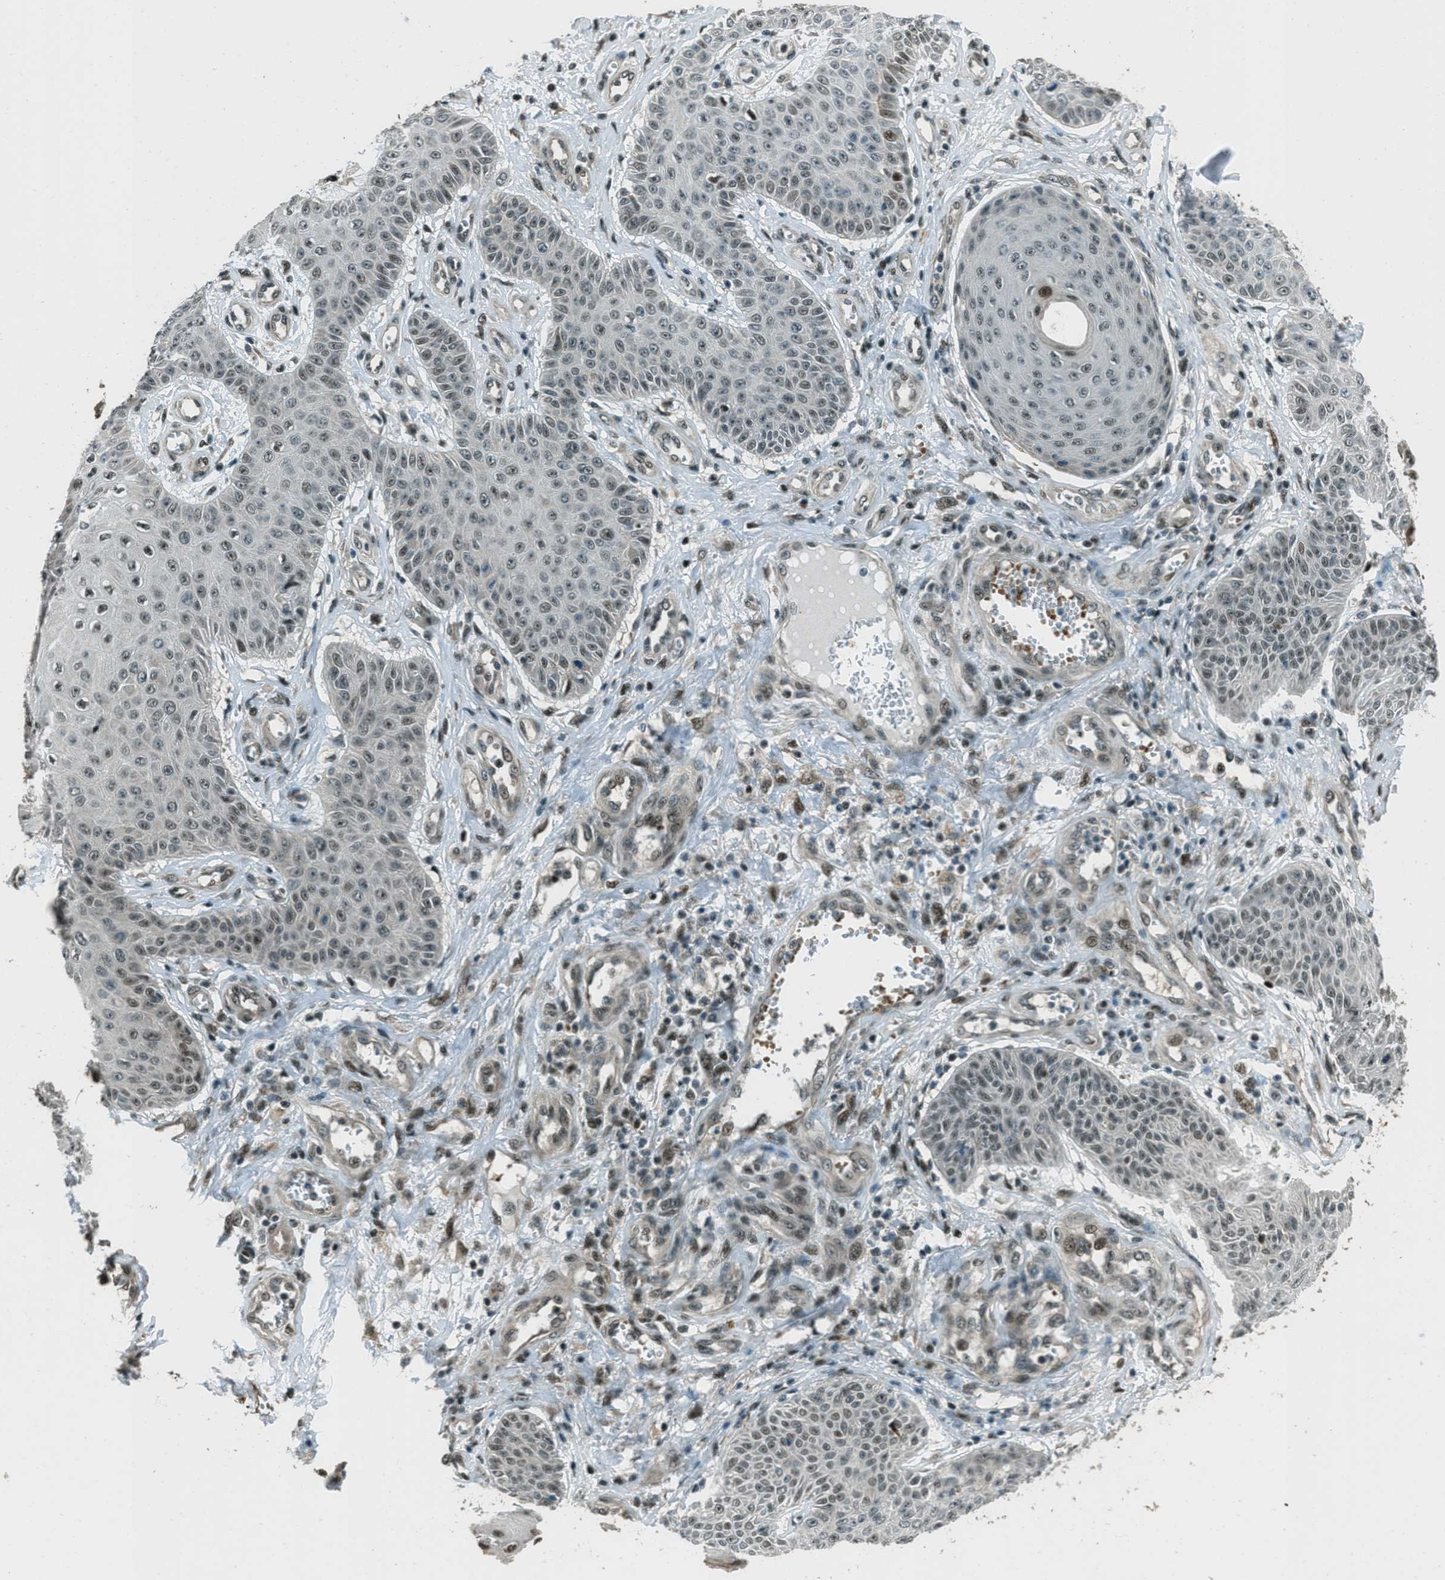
{"staining": {"intensity": "weak", "quantity": "25%-75%", "location": "nuclear"}, "tissue": "skin cancer", "cell_type": "Tumor cells", "image_type": "cancer", "snomed": [{"axis": "morphology", "description": "Squamous cell carcinoma, NOS"}, {"axis": "topography", "description": "Skin"}], "caption": "An image showing weak nuclear positivity in about 25%-75% of tumor cells in skin cancer (squamous cell carcinoma), as visualized by brown immunohistochemical staining.", "gene": "TARDBP", "patient": {"sex": "male", "age": 74}}